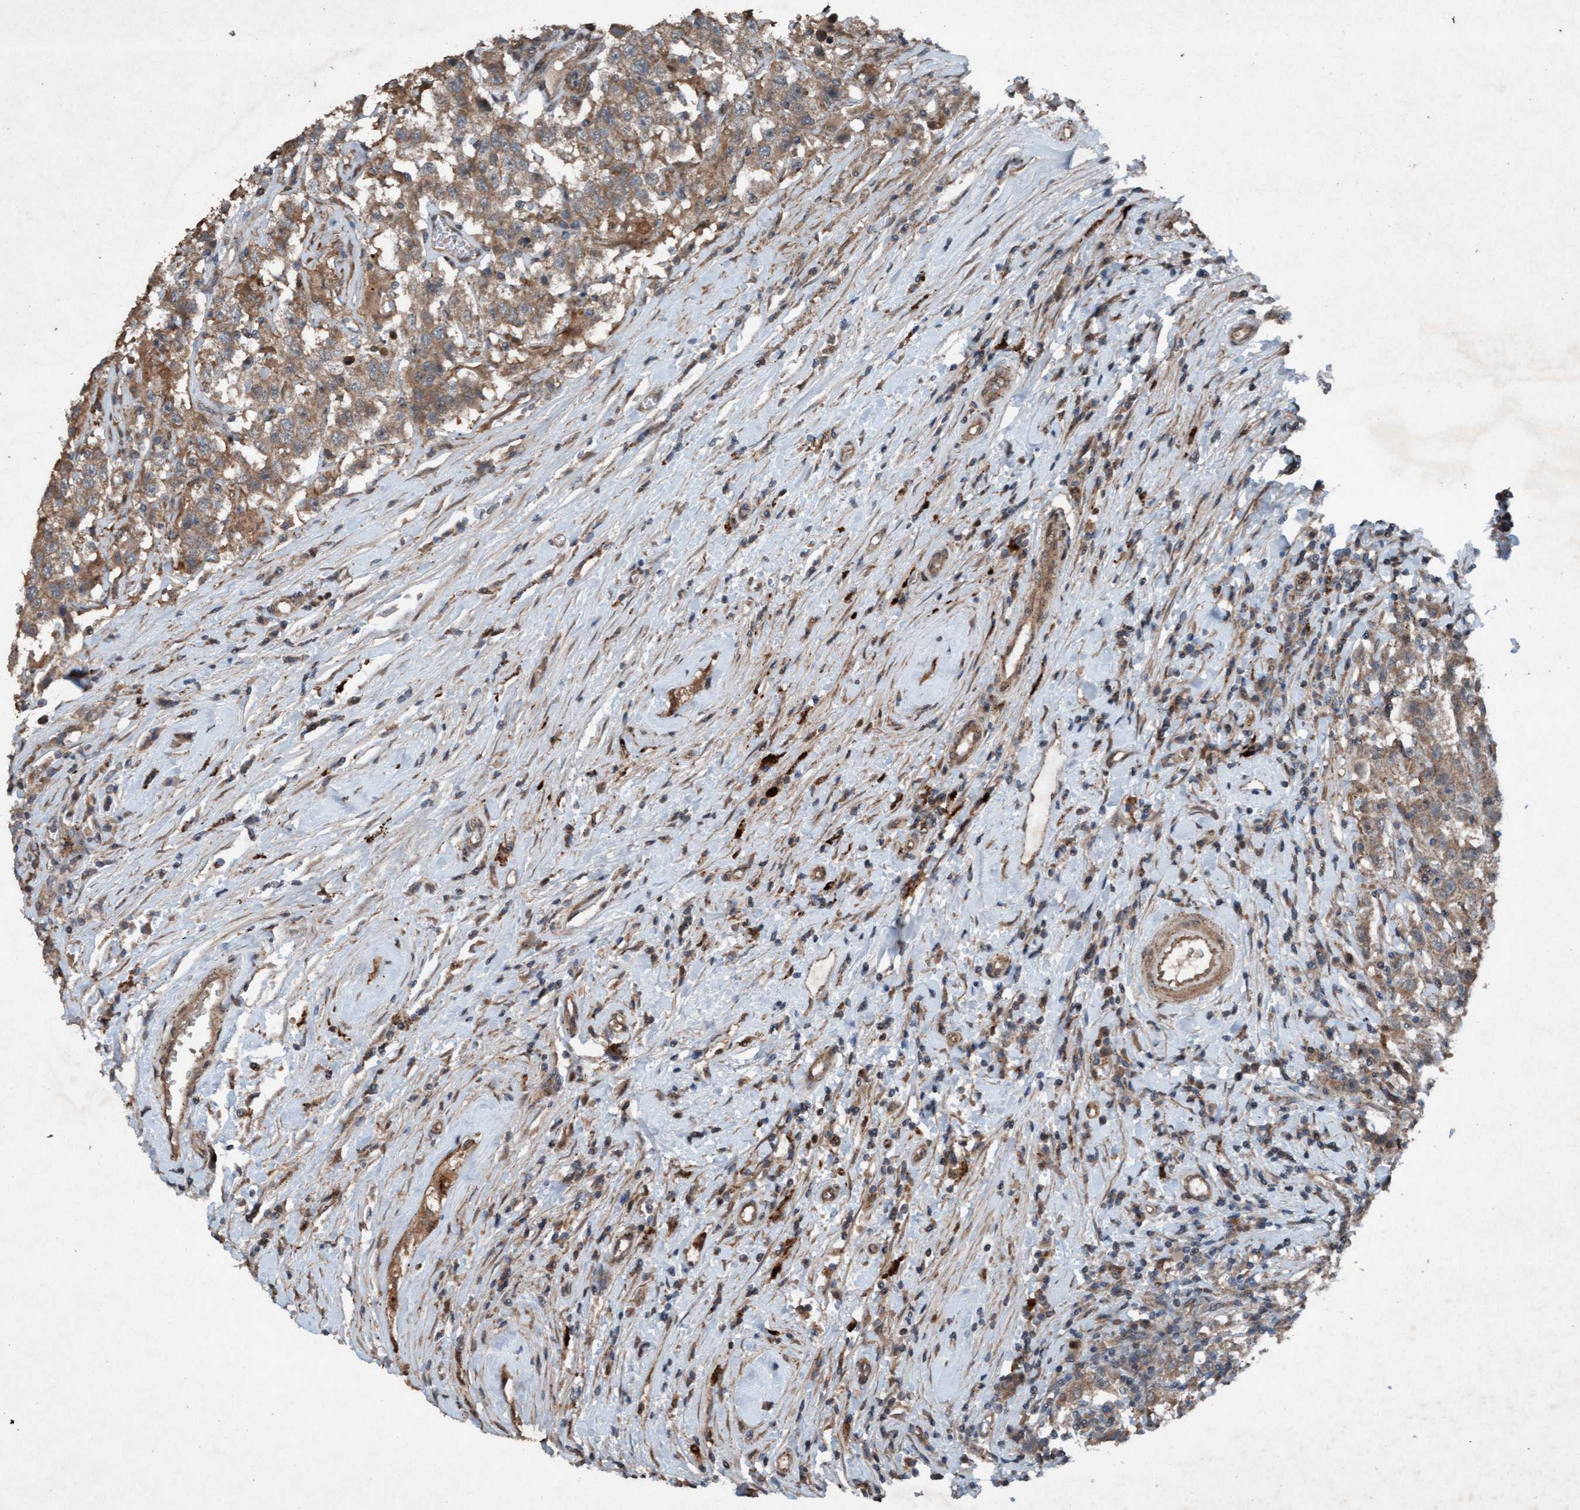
{"staining": {"intensity": "moderate", "quantity": ">75%", "location": "cytoplasmic/membranous"}, "tissue": "testis cancer", "cell_type": "Tumor cells", "image_type": "cancer", "snomed": [{"axis": "morphology", "description": "Seminoma, NOS"}, {"axis": "topography", "description": "Testis"}], "caption": "Immunohistochemical staining of testis cancer shows moderate cytoplasmic/membranous protein staining in approximately >75% of tumor cells.", "gene": "PLXNB2", "patient": {"sex": "male", "age": 41}}